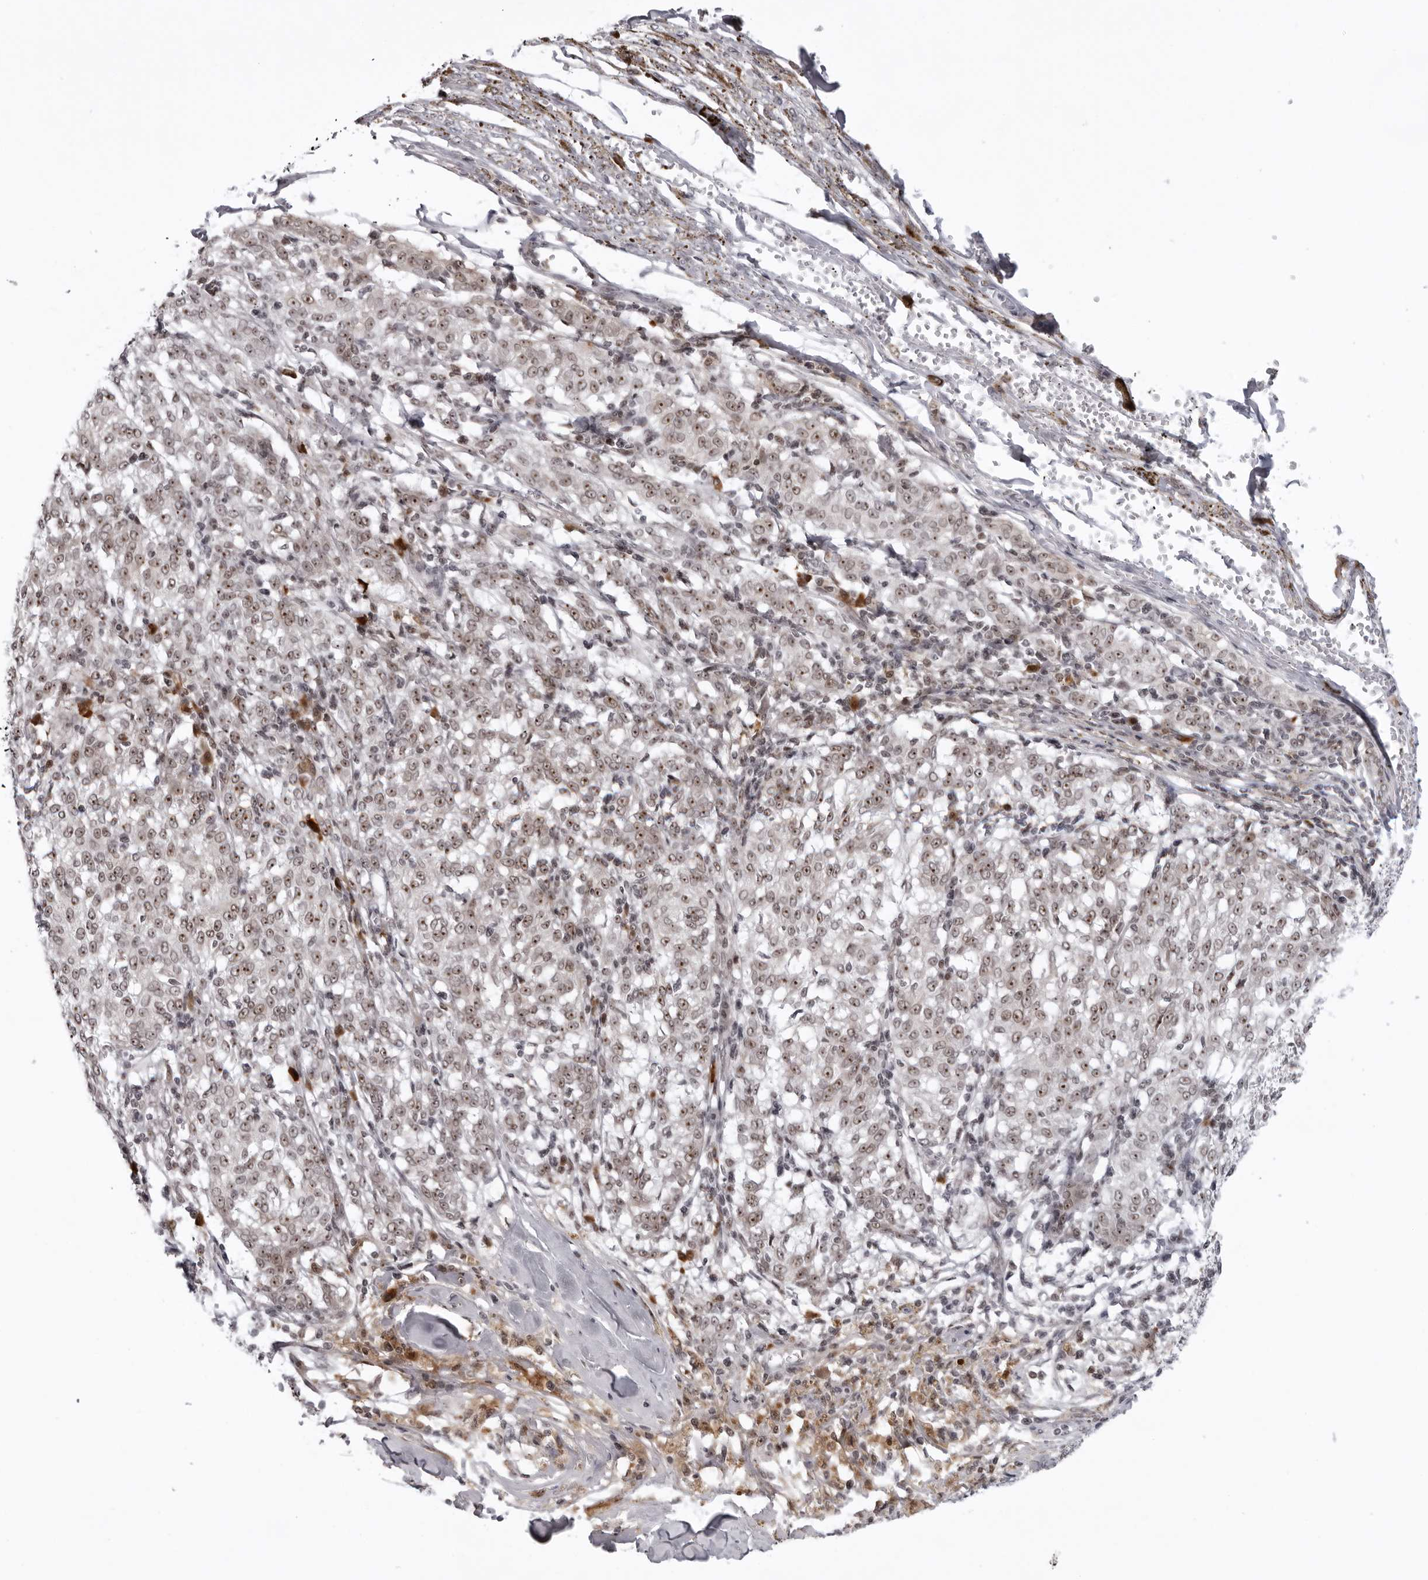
{"staining": {"intensity": "strong", "quantity": ">75%", "location": "nuclear"}, "tissue": "melanoma", "cell_type": "Tumor cells", "image_type": "cancer", "snomed": [{"axis": "morphology", "description": "Malignant melanoma, NOS"}, {"axis": "topography", "description": "Skin"}], "caption": "About >75% of tumor cells in human malignant melanoma reveal strong nuclear protein staining as visualized by brown immunohistochemical staining.", "gene": "EXOSC10", "patient": {"sex": "female", "age": 72}}